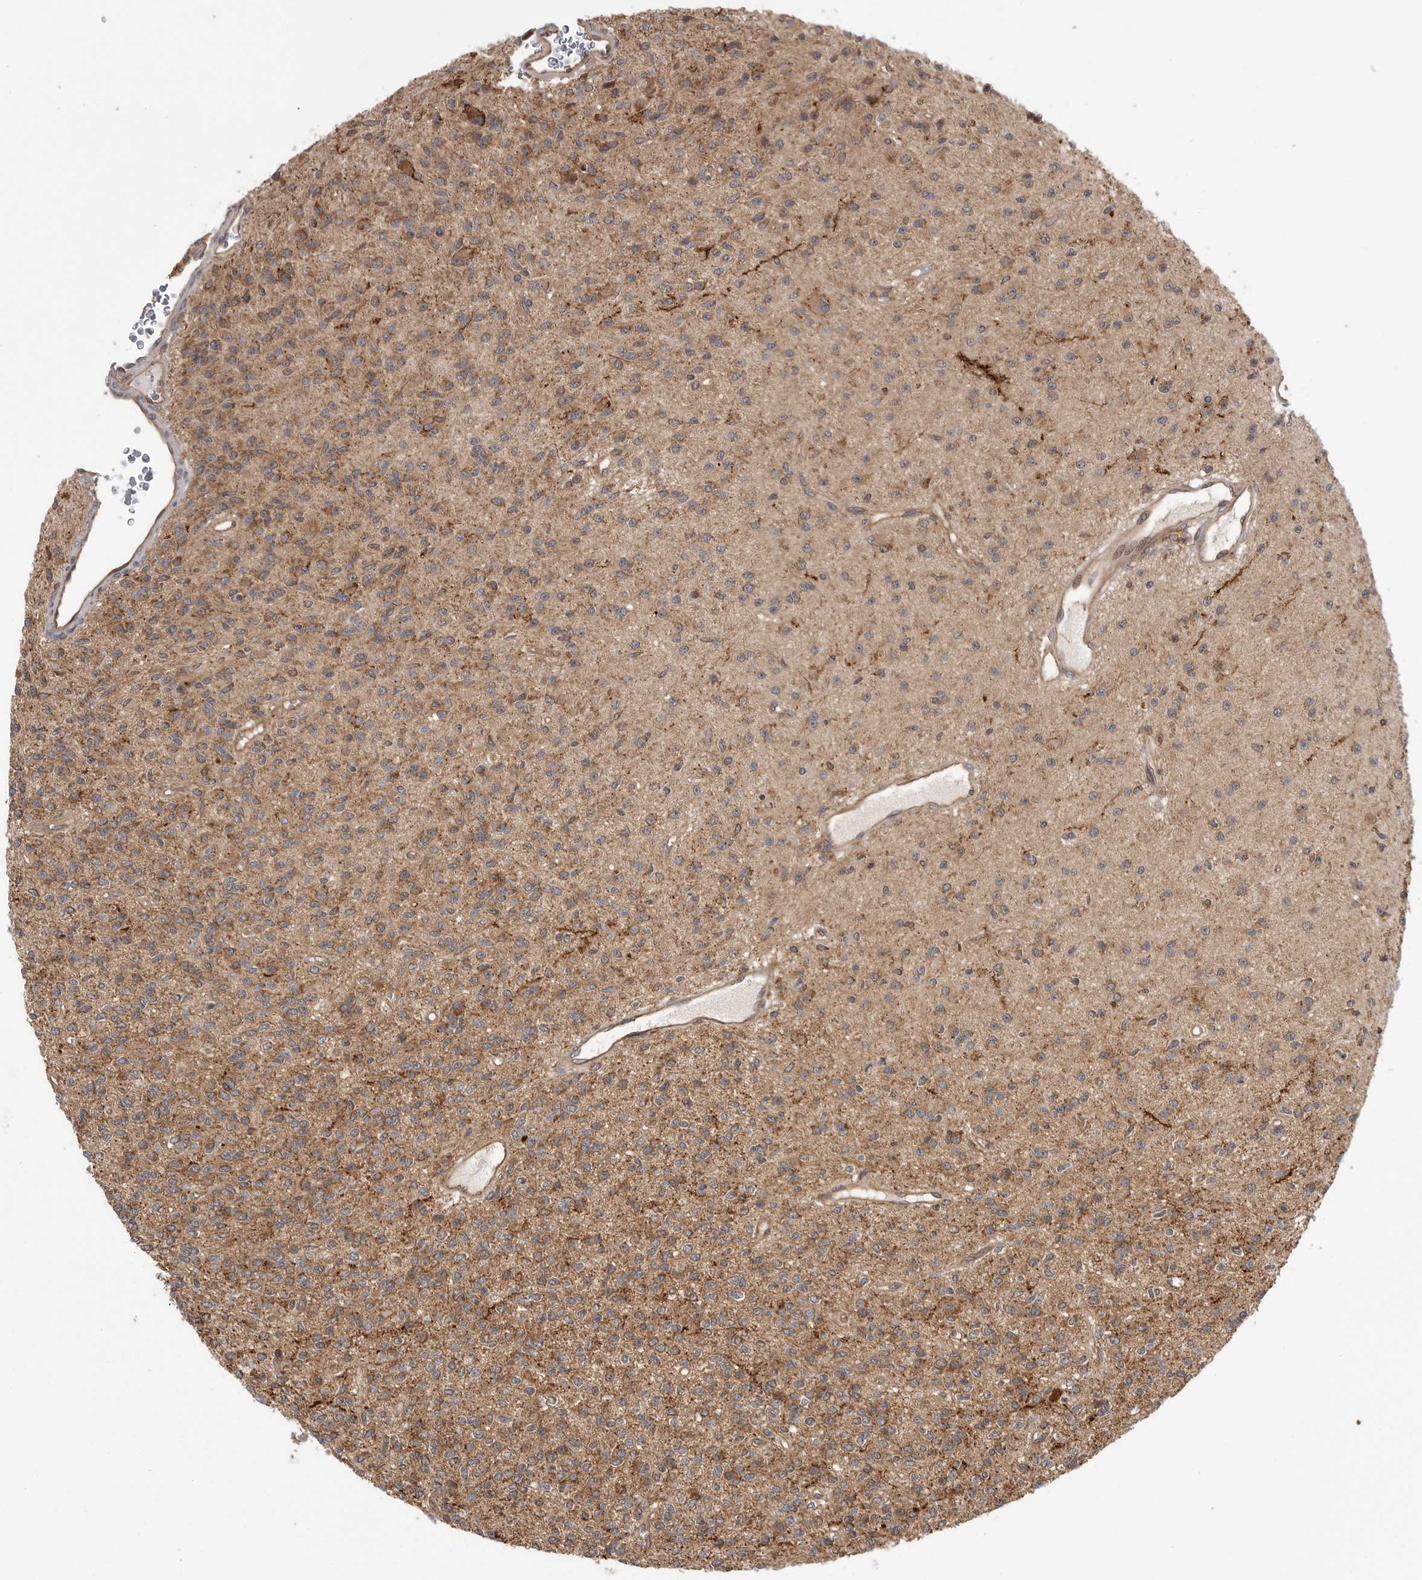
{"staining": {"intensity": "weak", "quantity": "25%-75%", "location": "cytoplasmic/membranous"}, "tissue": "glioma", "cell_type": "Tumor cells", "image_type": "cancer", "snomed": [{"axis": "morphology", "description": "Glioma, malignant, High grade"}, {"axis": "topography", "description": "Brain"}], "caption": "This is a histology image of immunohistochemistry (IHC) staining of glioma, which shows weak expression in the cytoplasmic/membranous of tumor cells.", "gene": "OXR1", "patient": {"sex": "male", "age": 34}}